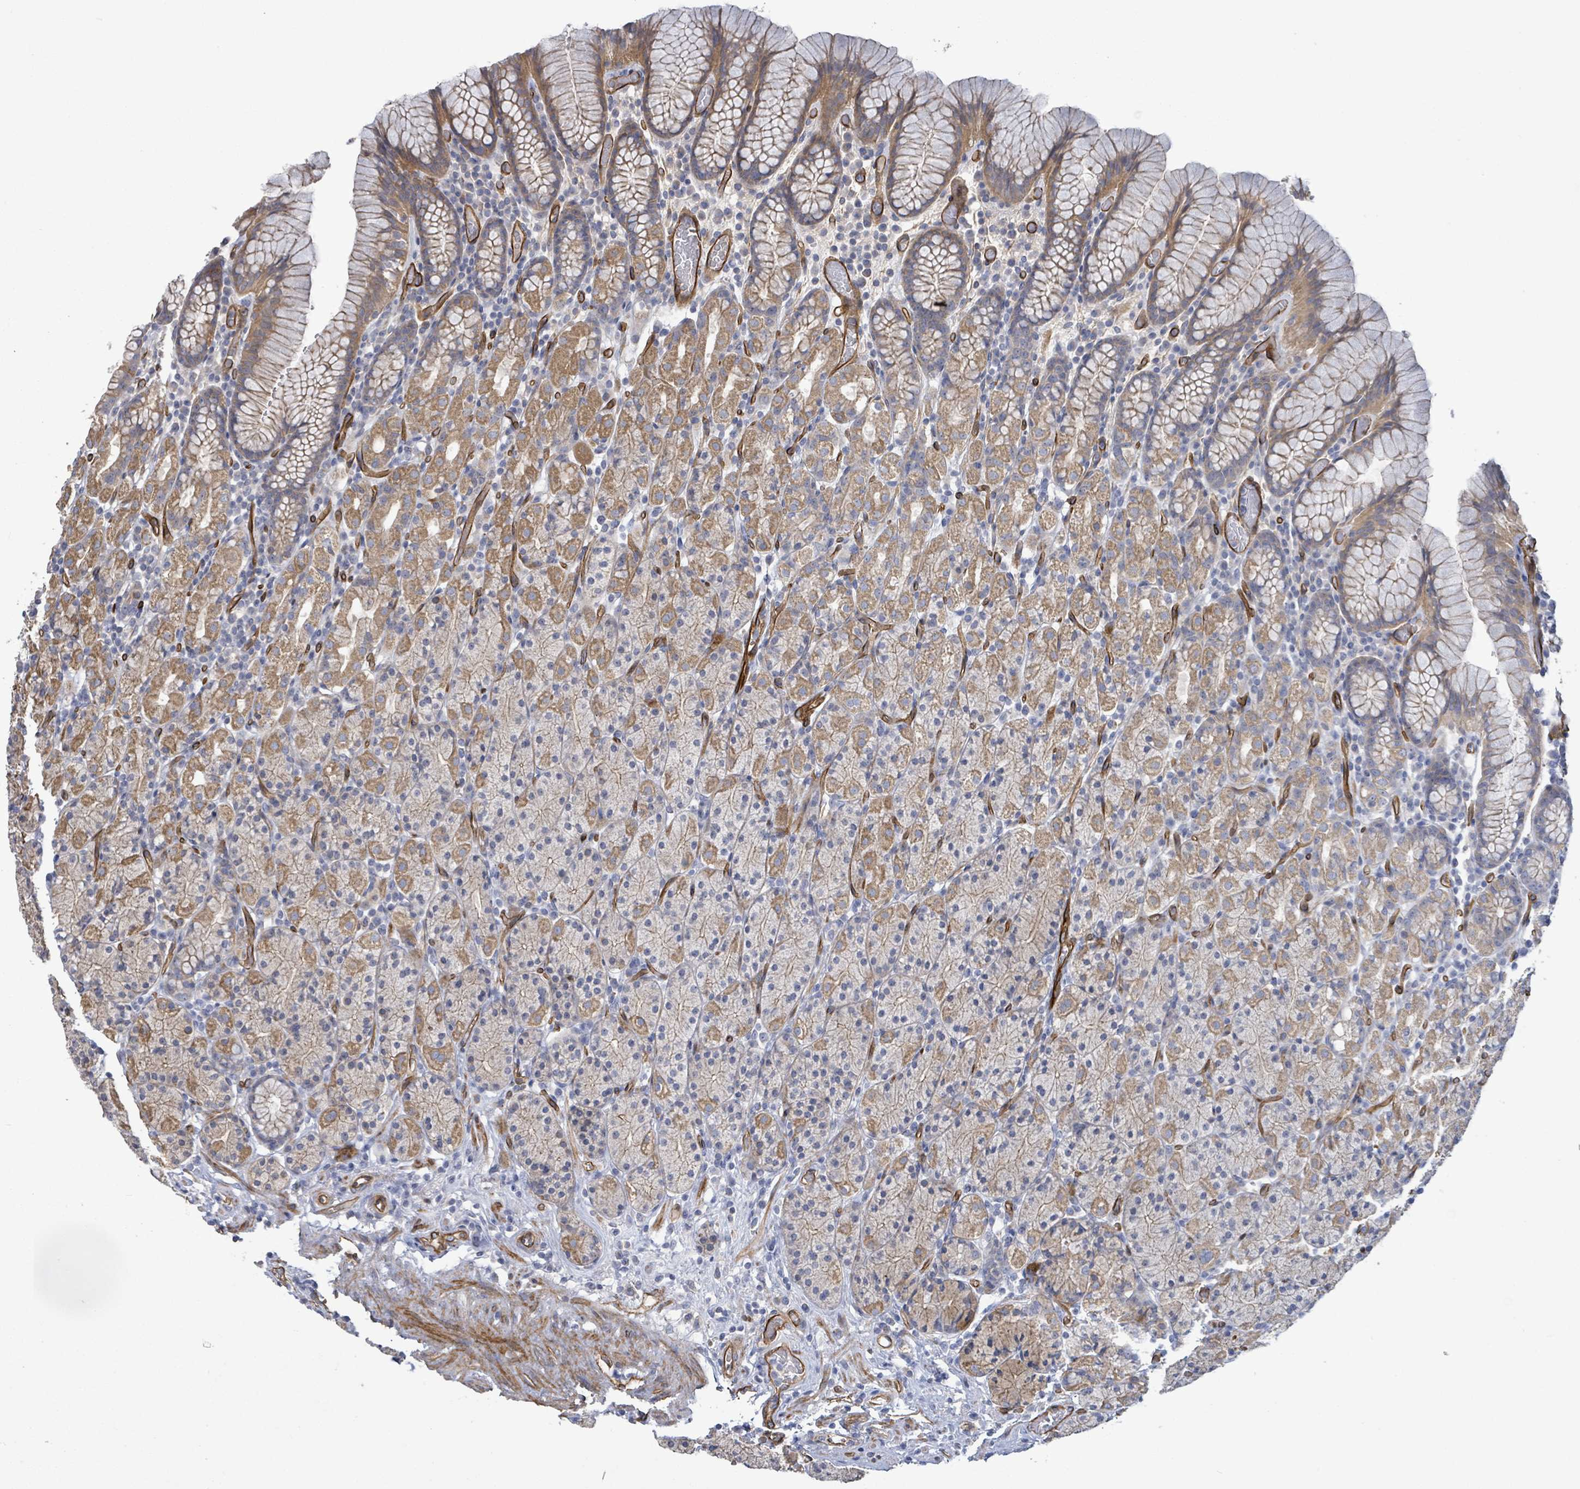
{"staining": {"intensity": "moderate", "quantity": "25%-75%", "location": "cytoplasmic/membranous"}, "tissue": "stomach", "cell_type": "Glandular cells", "image_type": "normal", "snomed": [{"axis": "morphology", "description": "Normal tissue, NOS"}, {"axis": "topography", "description": "Stomach, upper"}, {"axis": "topography", "description": "Stomach"}], "caption": "Protein expression analysis of unremarkable stomach displays moderate cytoplasmic/membranous positivity in approximately 25%-75% of glandular cells.", "gene": "KANK3", "patient": {"sex": "male", "age": 62}}